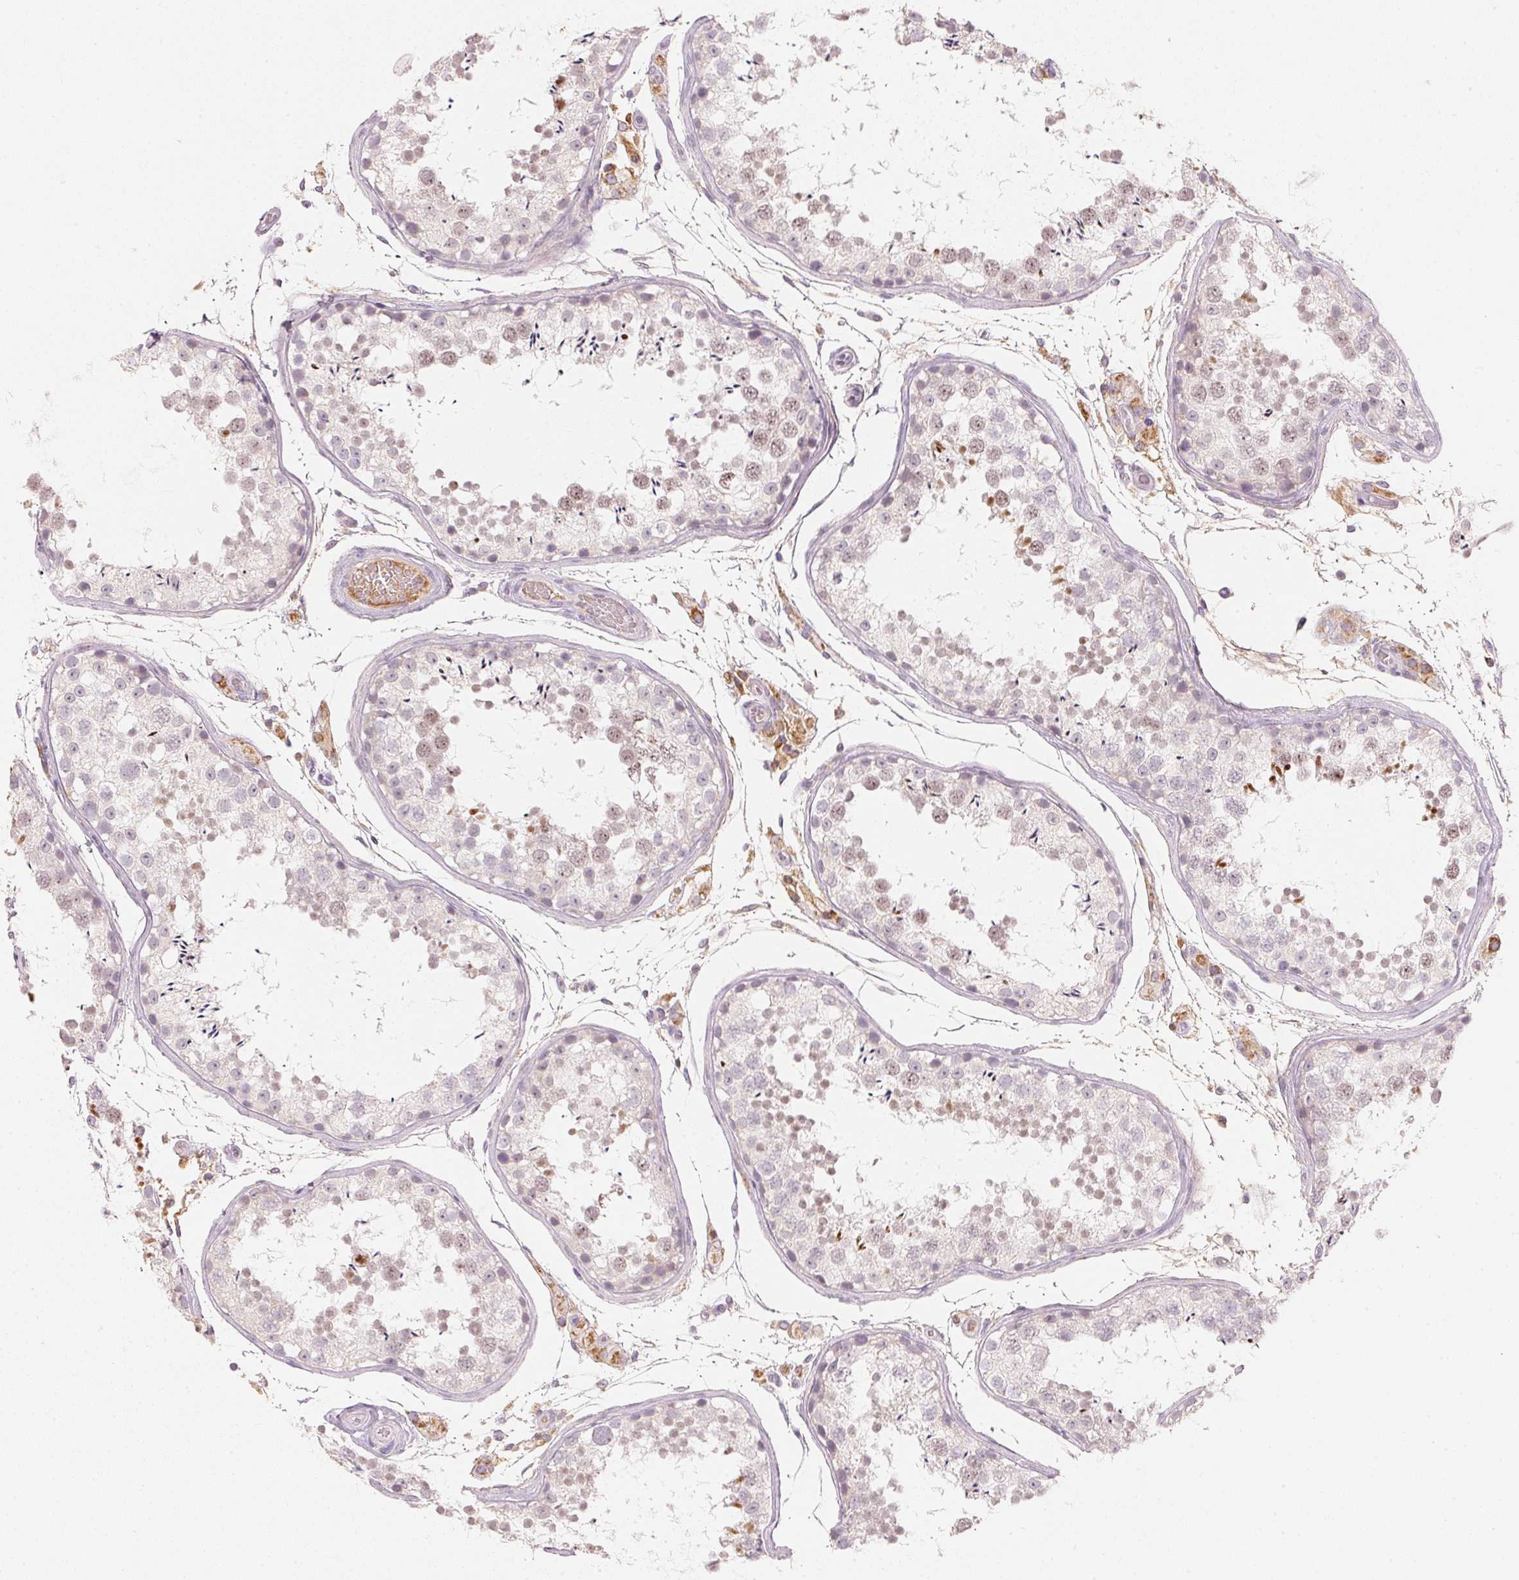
{"staining": {"intensity": "moderate", "quantity": "<25%", "location": "cytoplasmic/membranous,nuclear"}, "tissue": "testis", "cell_type": "Cells in seminiferous ducts", "image_type": "normal", "snomed": [{"axis": "morphology", "description": "Normal tissue, NOS"}, {"axis": "topography", "description": "Testis"}], "caption": "Immunohistochemical staining of unremarkable human testis exhibits low levels of moderate cytoplasmic/membranous,nuclear positivity in about <25% of cells in seminiferous ducts. (IHC, brightfield microscopy, high magnification).", "gene": "RMDN2", "patient": {"sex": "male", "age": 29}}